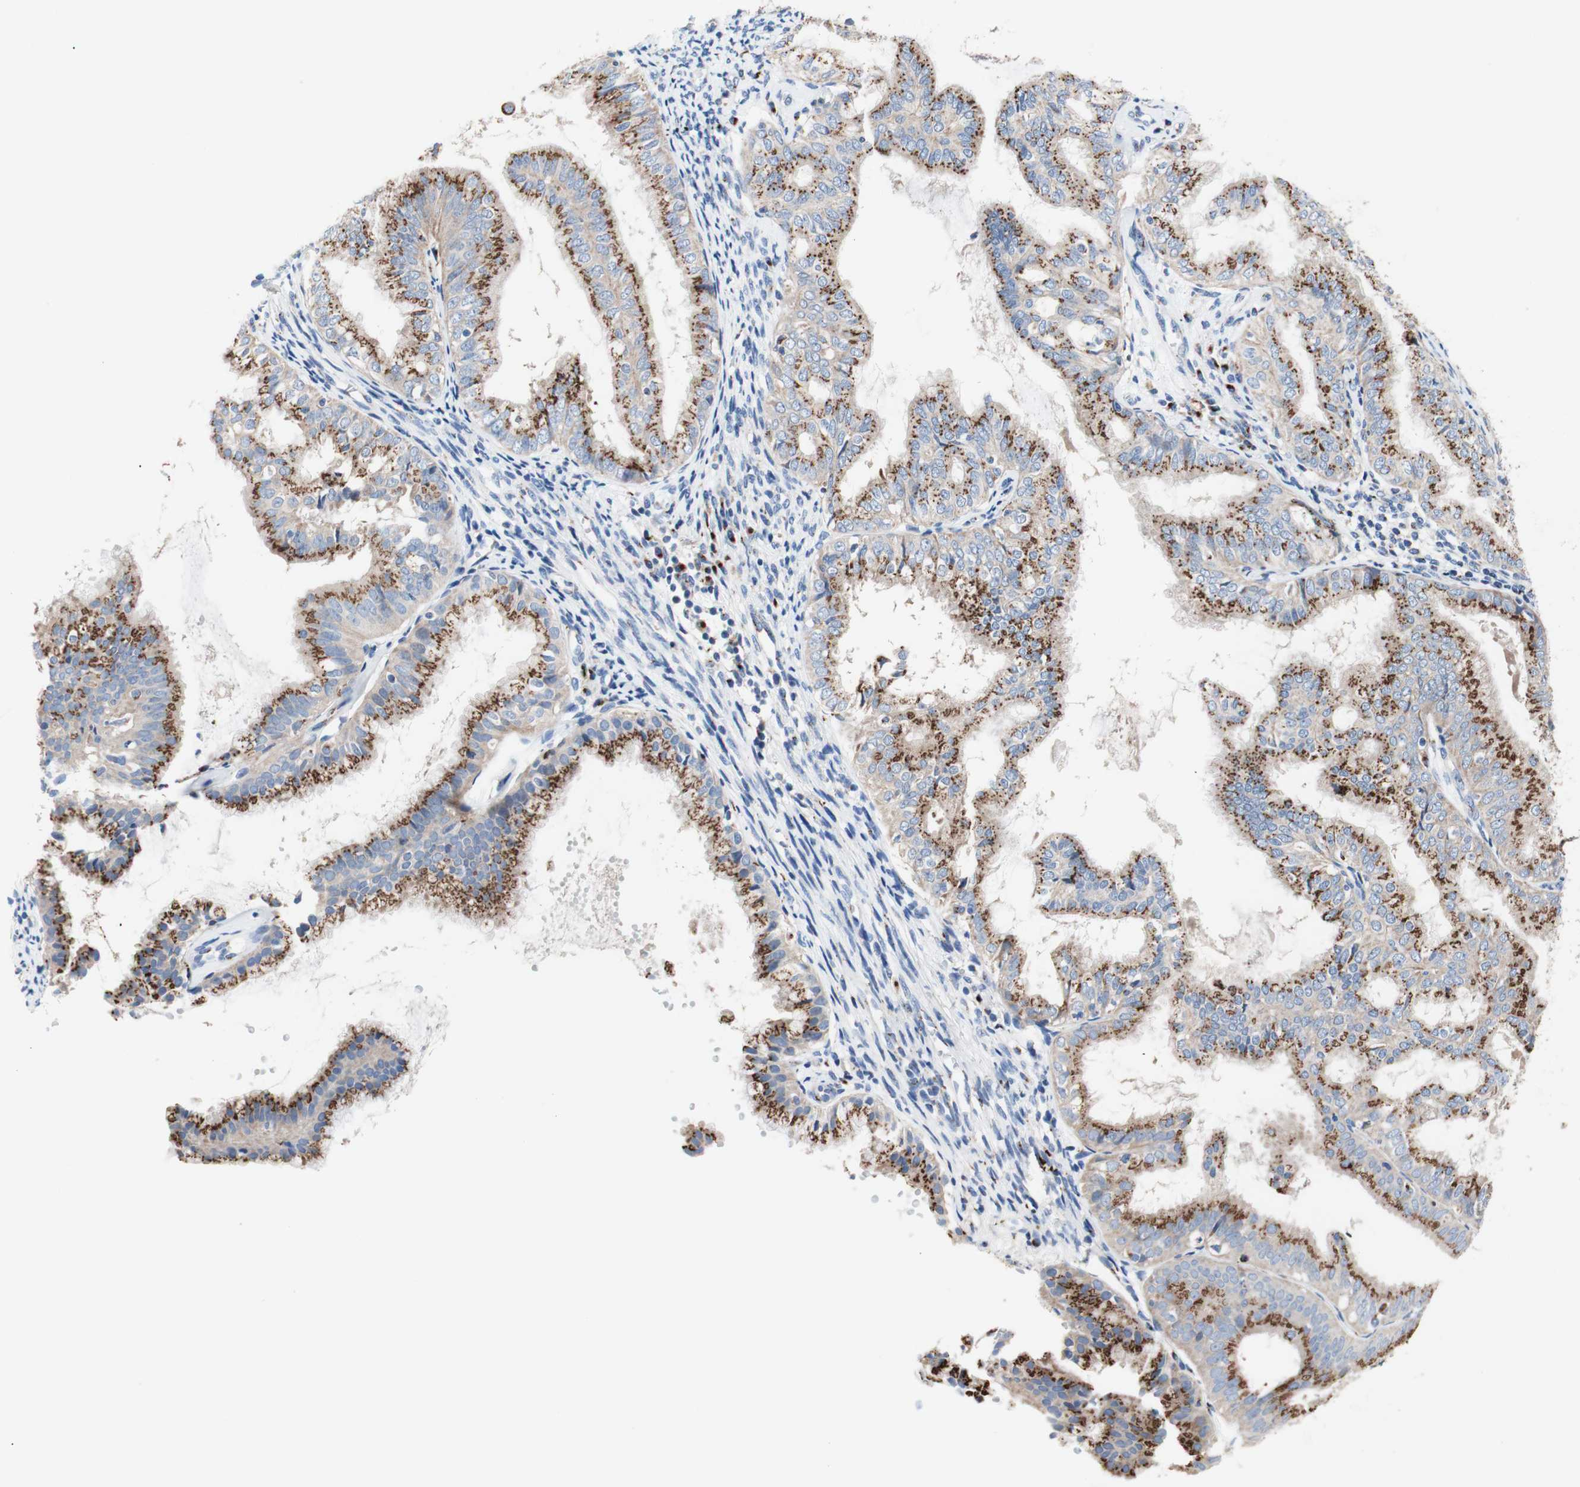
{"staining": {"intensity": "moderate", "quantity": "25%-75%", "location": "cytoplasmic/membranous"}, "tissue": "endometrial cancer", "cell_type": "Tumor cells", "image_type": "cancer", "snomed": [{"axis": "morphology", "description": "Adenocarcinoma, NOS"}, {"axis": "topography", "description": "Endometrium"}], "caption": "Immunohistochemical staining of human endometrial adenocarcinoma displays medium levels of moderate cytoplasmic/membranous protein positivity in approximately 25%-75% of tumor cells.", "gene": "GALNT2", "patient": {"sex": "female", "age": 63}}